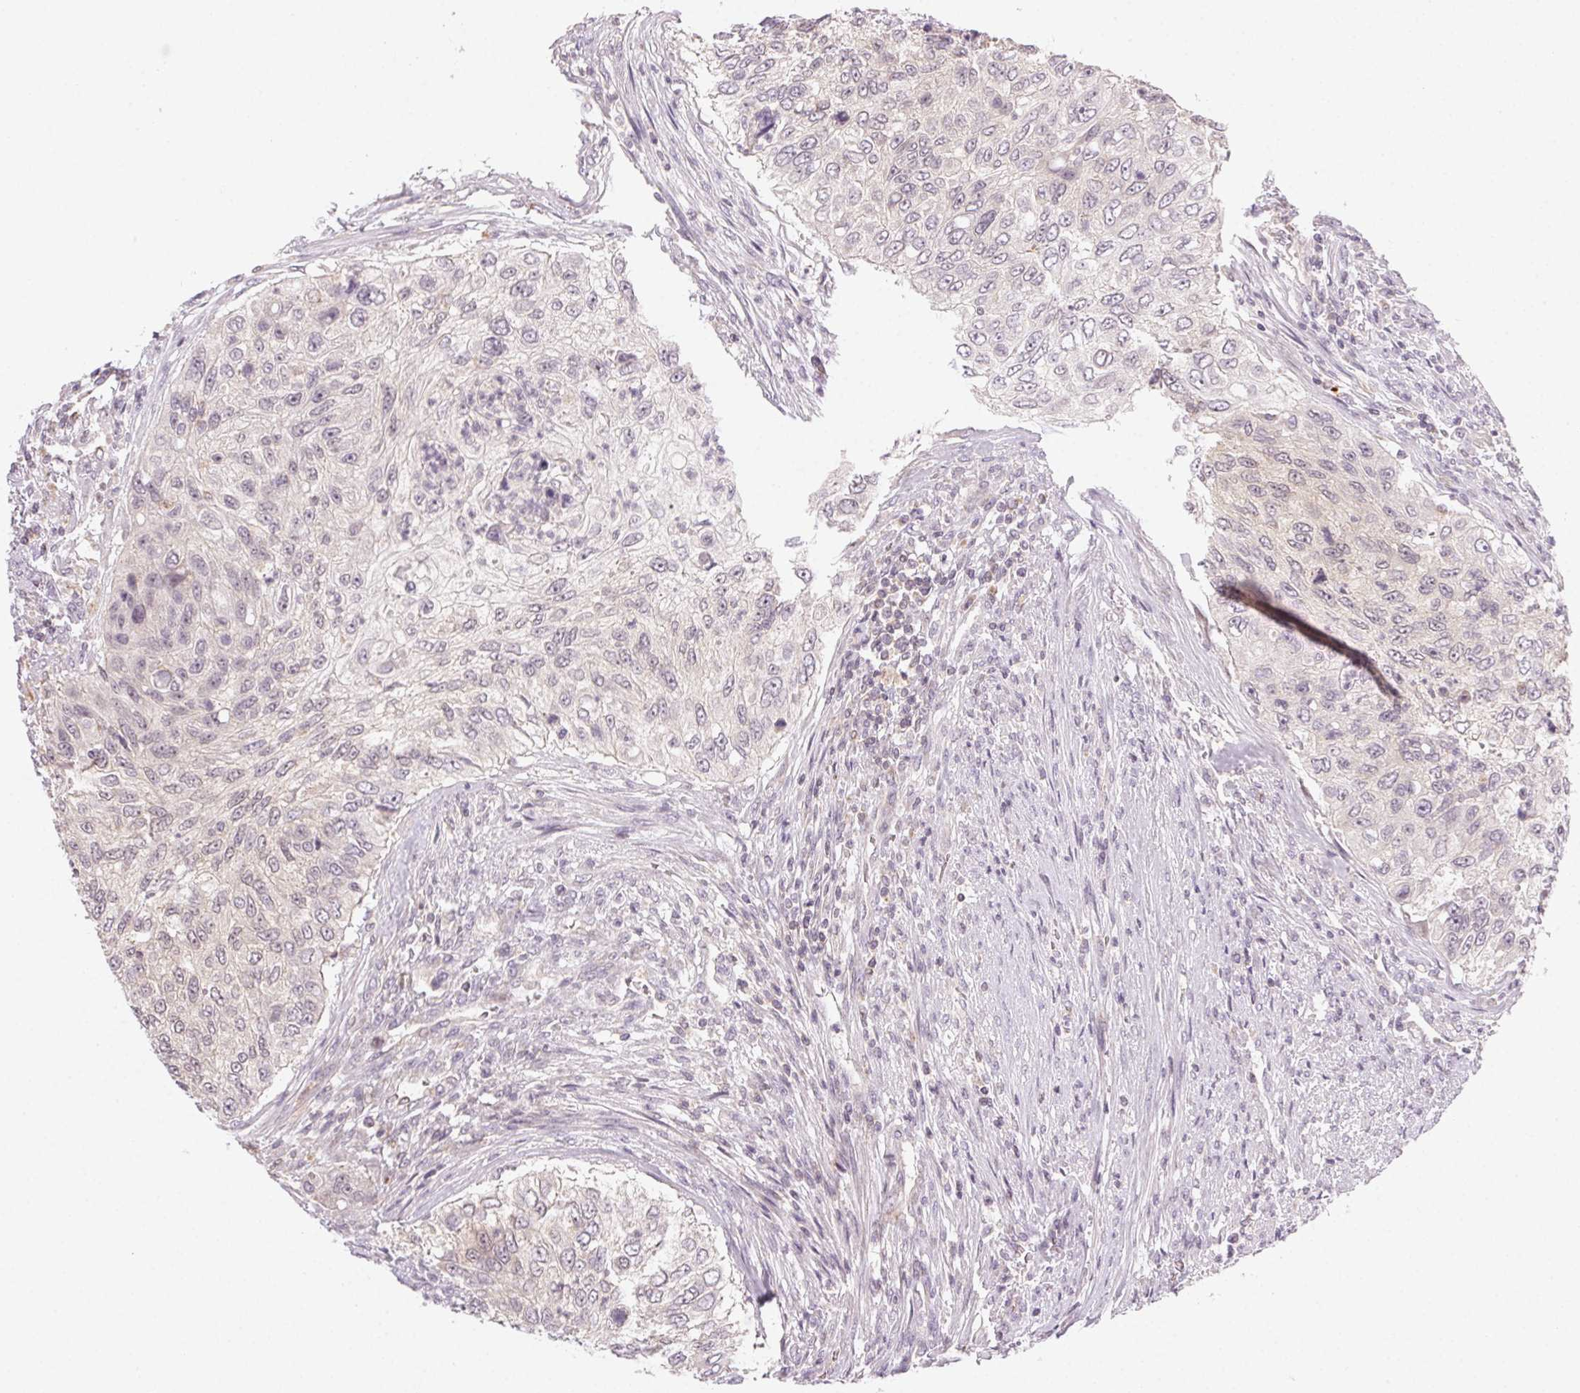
{"staining": {"intensity": "negative", "quantity": "none", "location": "none"}, "tissue": "urothelial cancer", "cell_type": "Tumor cells", "image_type": "cancer", "snomed": [{"axis": "morphology", "description": "Urothelial carcinoma, High grade"}, {"axis": "topography", "description": "Urinary bladder"}], "caption": "This is an immunohistochemistry micrograph of urothelial carcinoma (high-grade). There is no positivity in tumor cells.", "gene": "NCOA4", "patient": {"sex": "female", "age": 60}}